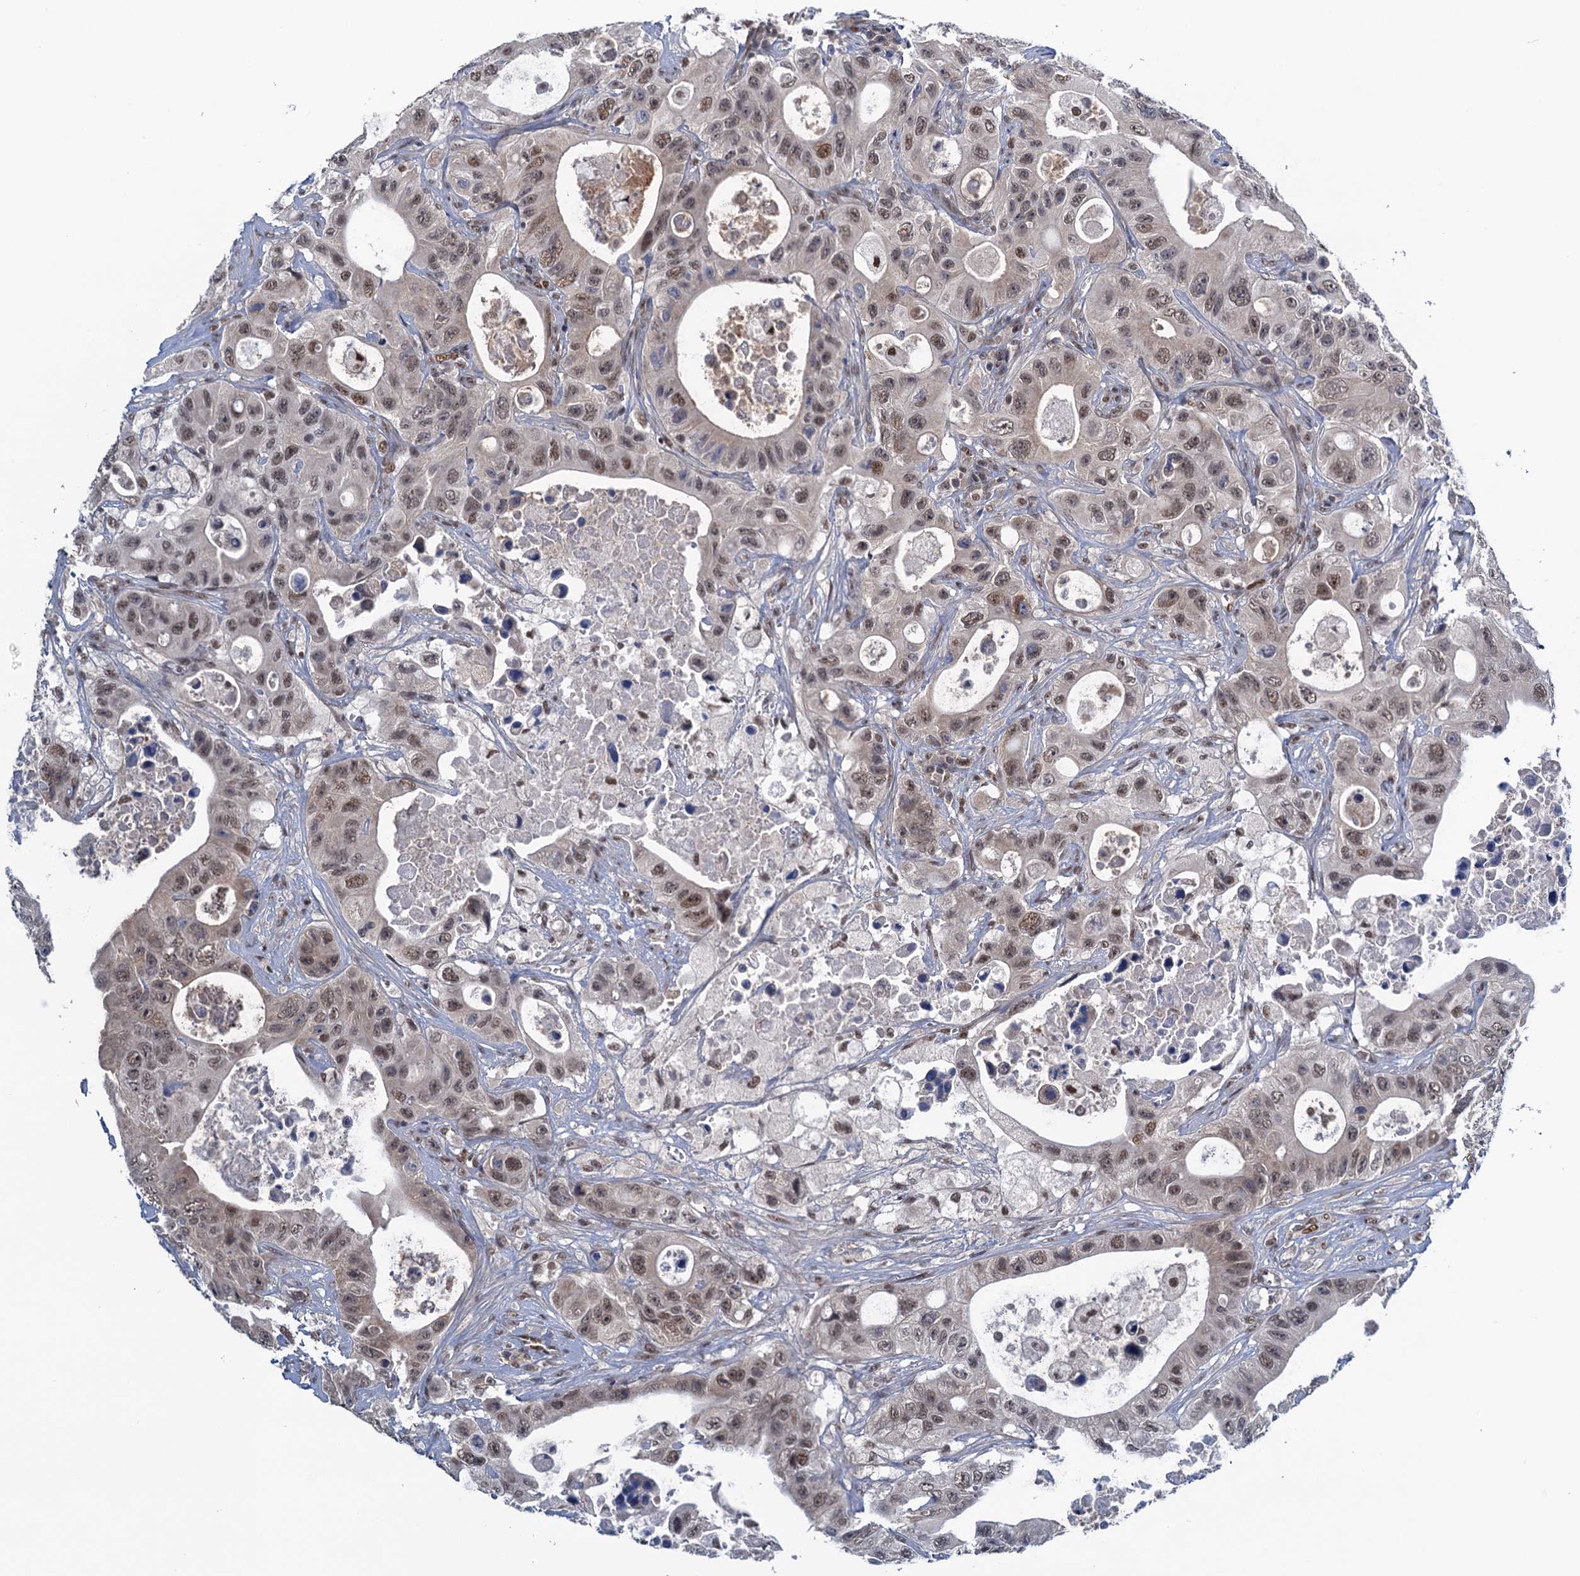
{"staining": {"intensity": "moderate", "quantity": ">75%", "location": "nuclear"}, "tissue": "colorectal cancer", "cell_type": "Tumor cells", "image_type": "cancer", "snomed": [{"axis": "morphology", "description": "Adenocarcinoma, NOS"}, {"axis": "topography", "description": "Colon"}], "caption": "Immunohistochemistry (IHC) image of neoplastic tissue: human colorectal cancer stained using immunohistochemistry reveals medium levels of moderate protein expression localized specifically in the nuclear of tumor cells, appearing as a nuclear brown color.", "gene": "SAE1", "patient": {"sex": "female", "age": 46}}